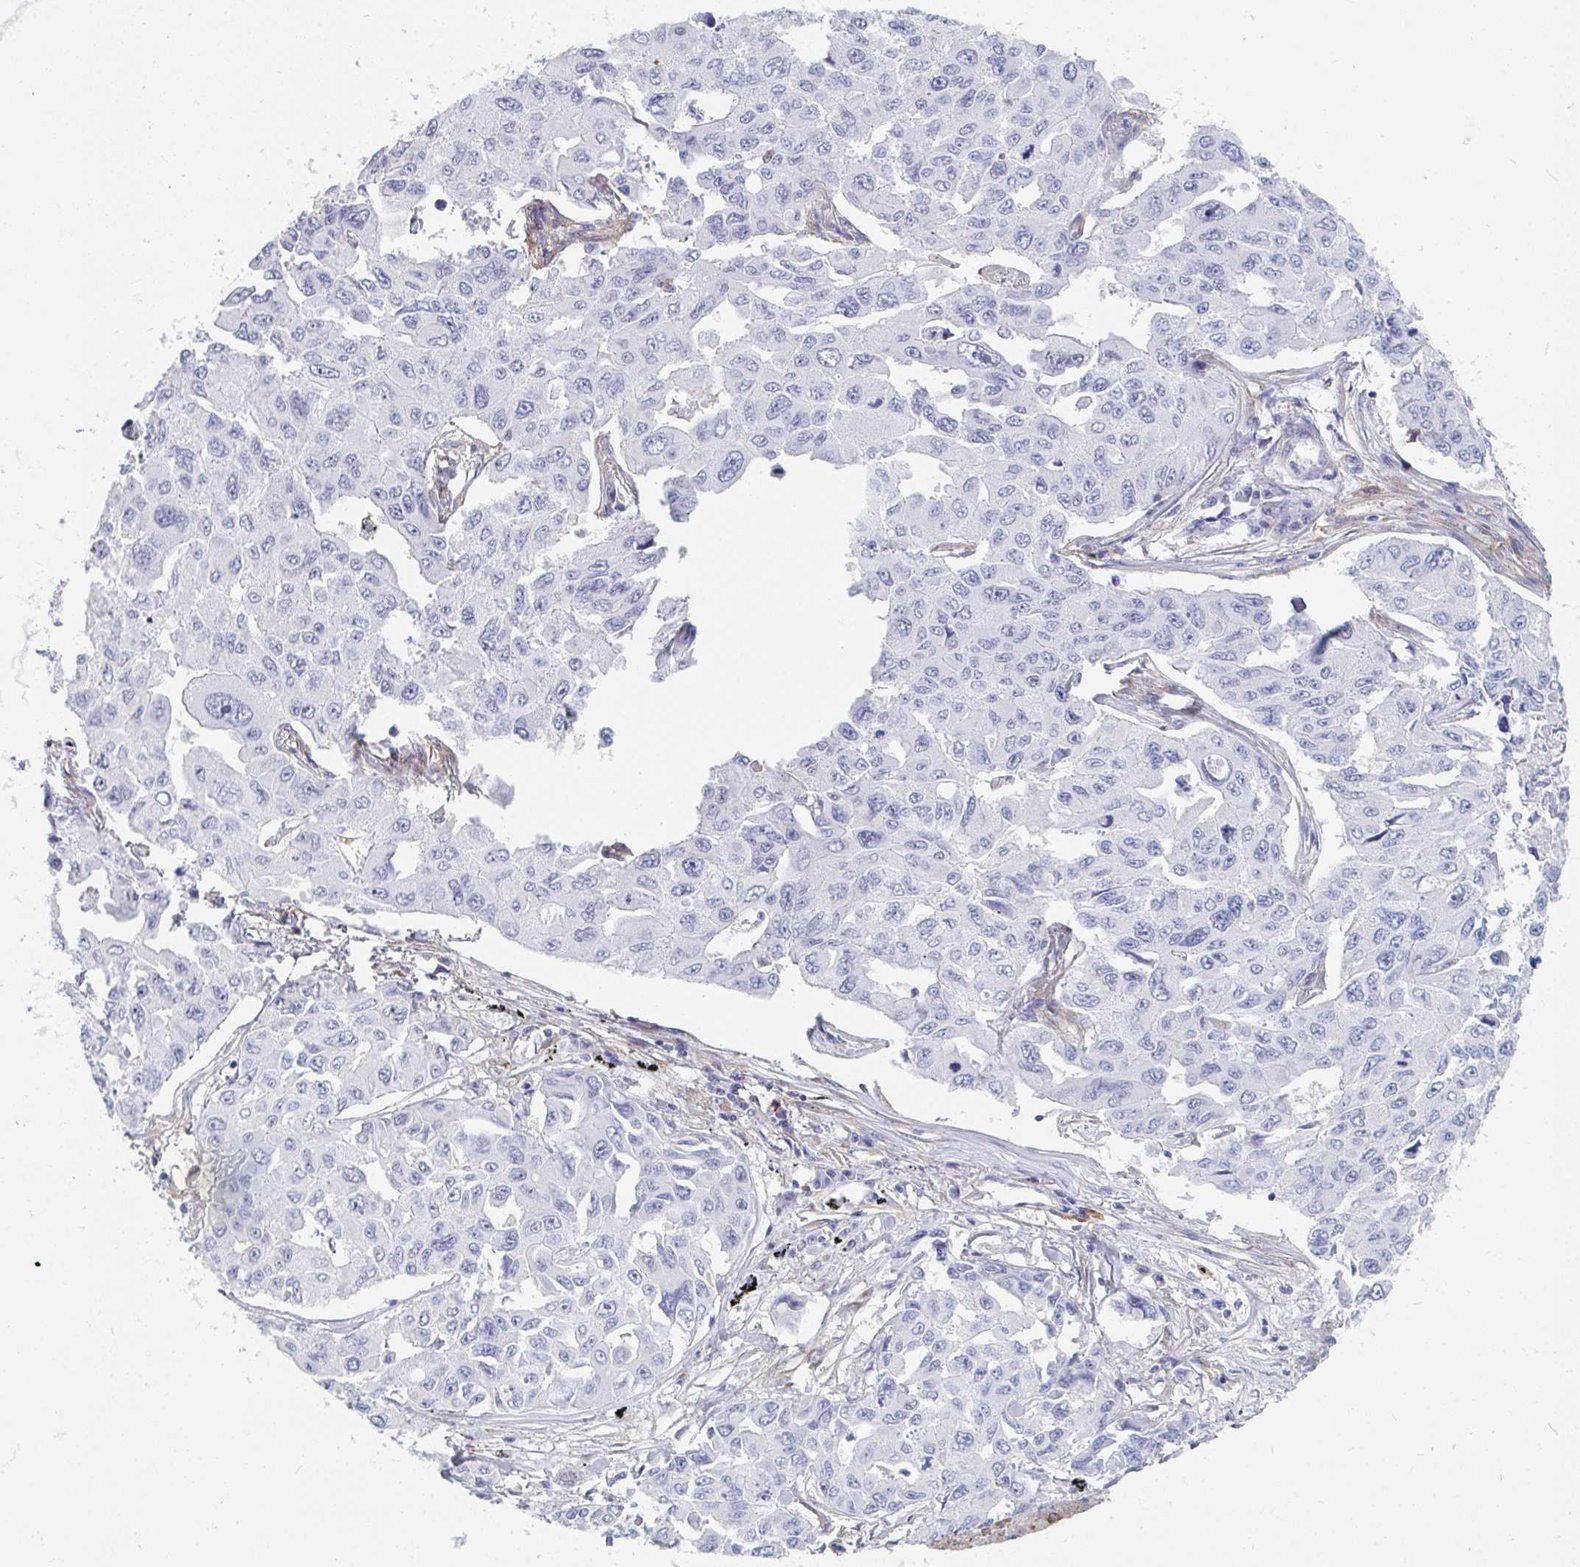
{"staining": {"intensity": "negative", "quantity": "none", "location": "none"}, "tissue": "lung cancer", "cell_type": "Tumor cells", "image_type": "cancer", "snomed": [{"axis": "morphology", "description": "Adenocarcinoma, NOS"}, {"axis": "topography", "description": "Lung"}], "caption": "A photomicrograph of human lung cancer is negative for staining in tumor cells.", "gene": "DAB2", "patient": {"sex": "male", "age": 64}}